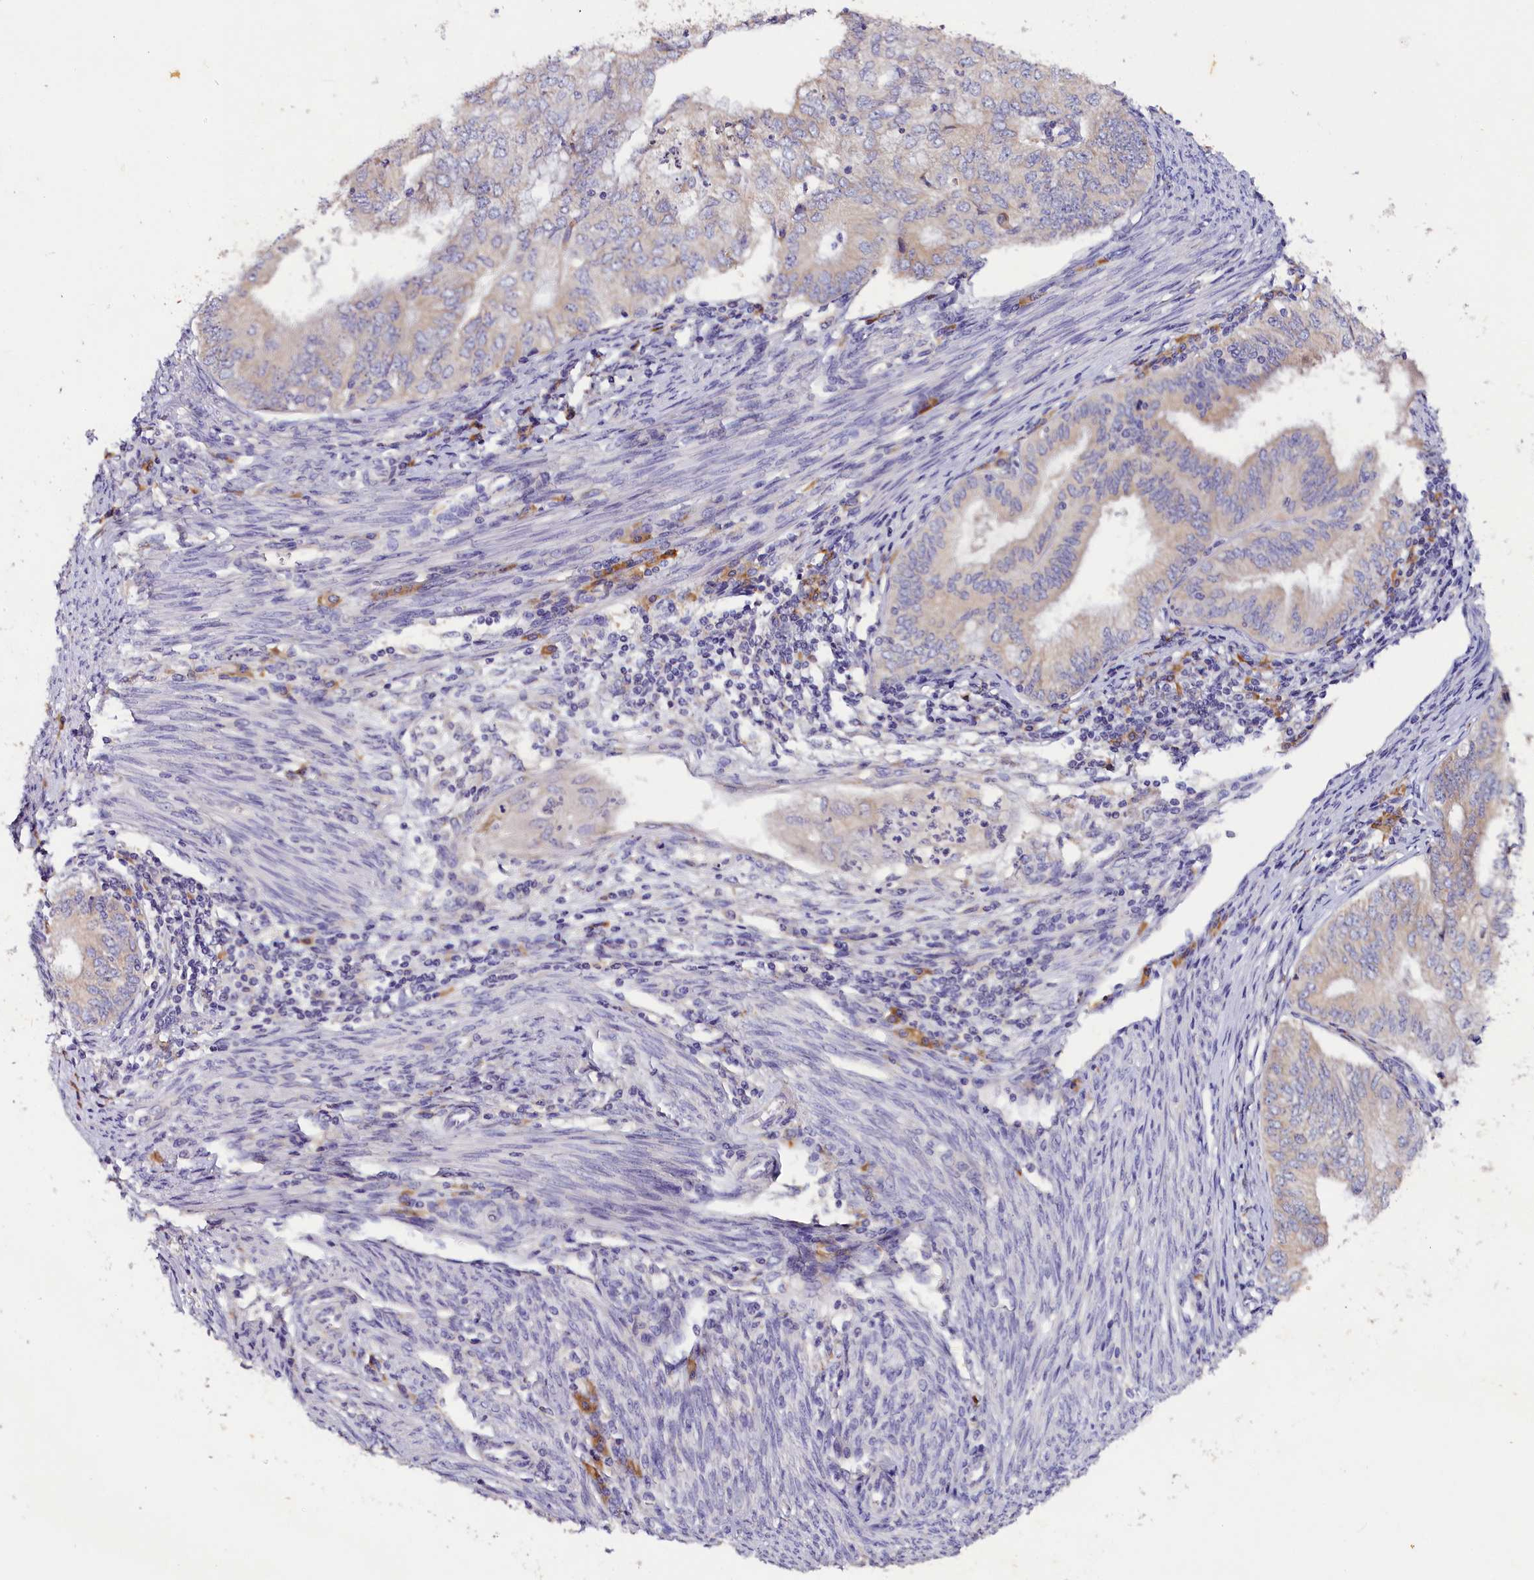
{"staining": {"intensity": "negative", "quantity": "none", "location": "none"}, "tissue": "endometrial cancer", "cell_type": "Tumor cells", "image_type": "cancer", "snomed": [{"axis": "morphology", "description": "Adenocarcinoma, NOS"}, {"axis": "topography", "description": "Endometrium"}], "caption": "A high-resolution micrograph shows immunohistochemistry (IHC) staining of endometrial cancer (adenocarcinoma), which shows no significant positivity in tumor cells. Brightfield microscopy of immunohistochemistry stained with DAB (brown) and hematoxylin (blue), captured at high magnification.", "gene": "ST7L", "patient": {"sex": "female", "age": 68}}